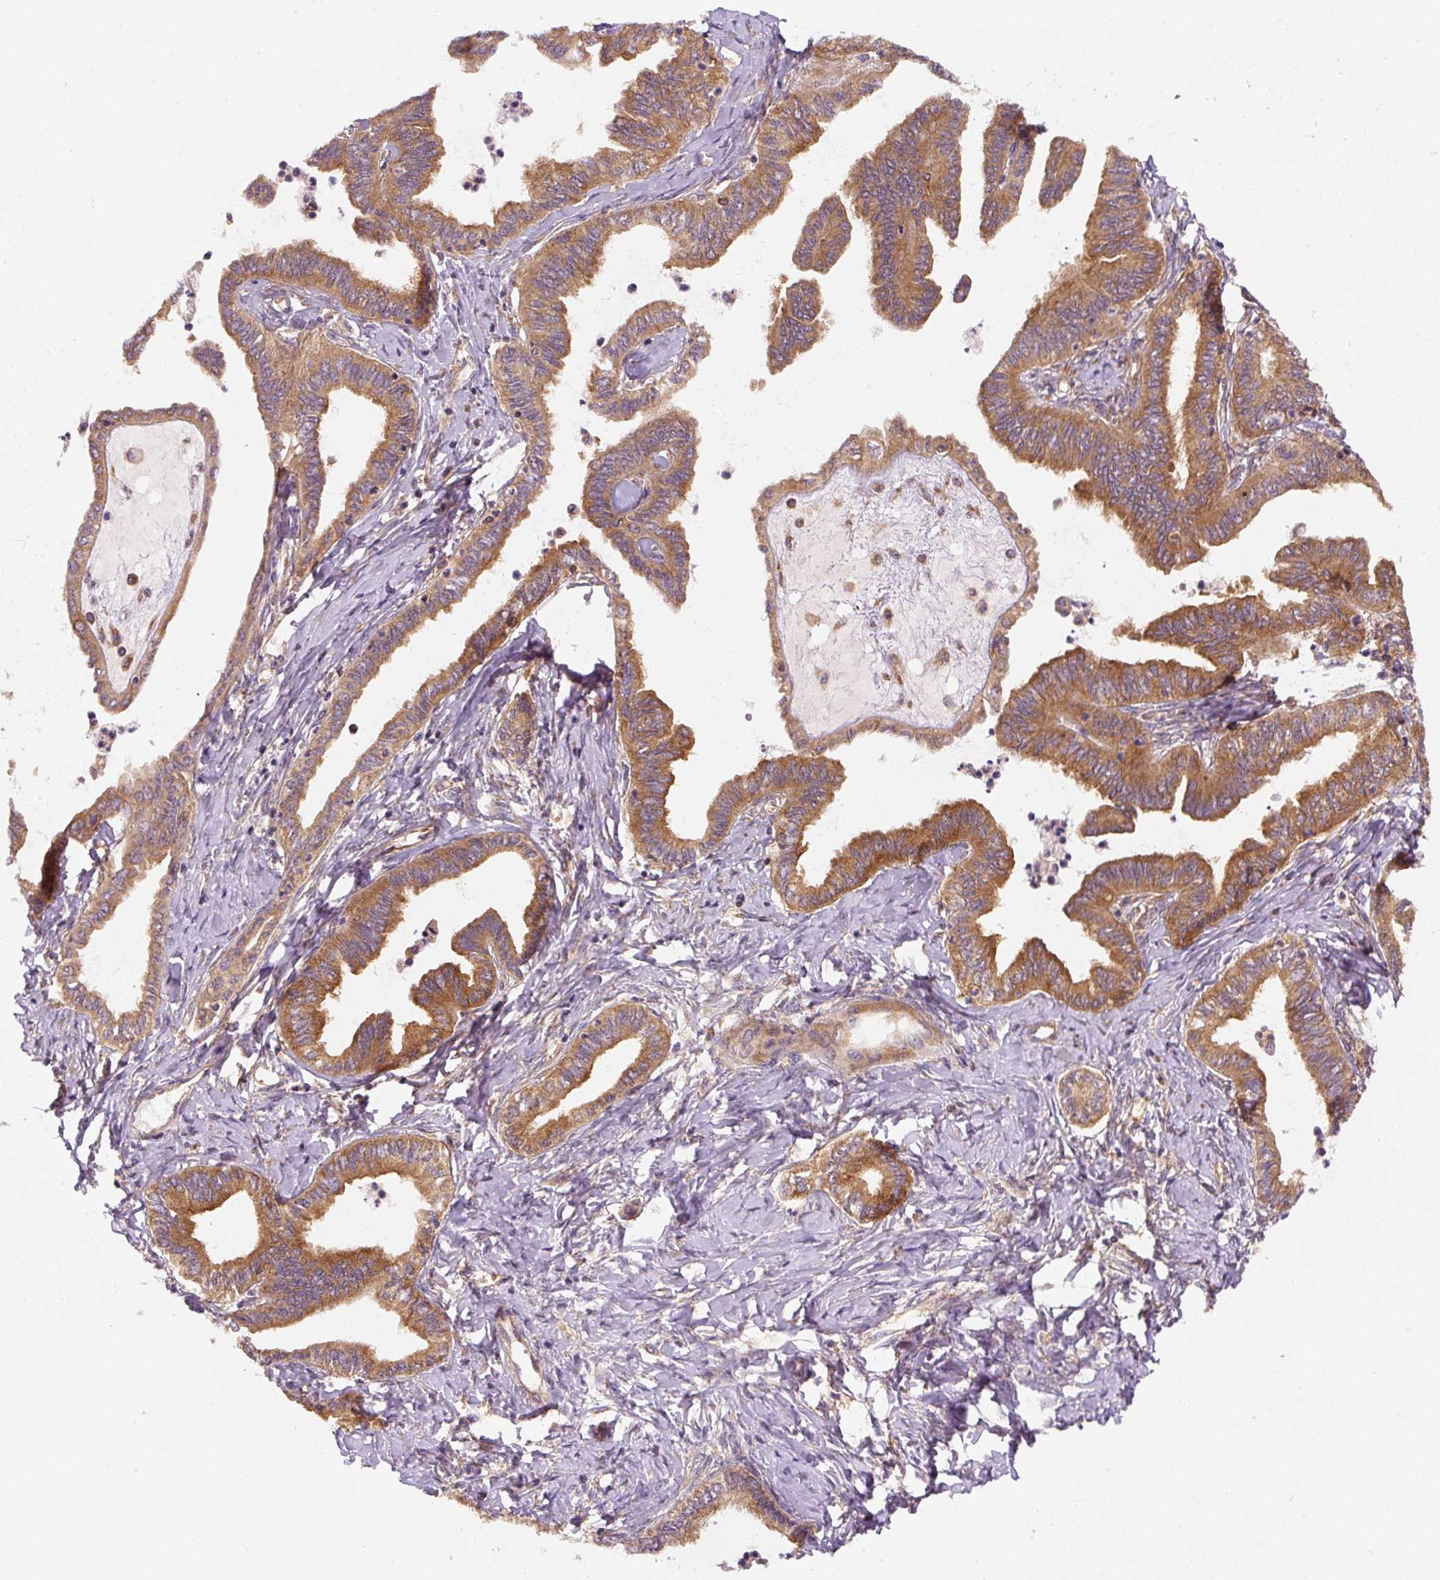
{"staining": {"intensity": "moderate", "quantity": ">75%", "location": "cytoplasmic/membranous"}, "tissue": "ovarian cancer", "cell_type": "Tumor cells", "image_type": "cancer", "snomed": [{"axis": "morphology", "description": "Carcinoma, endometroid"}, {"axis": "topography", "description": "Ovary"}], "caption": "Human ovarian endometroid carcinoma stained with a protein marker displays moderate staining in tumor cells.", "gene": "EIF2S2", "patient": {"sex": "female", "age": 70}}